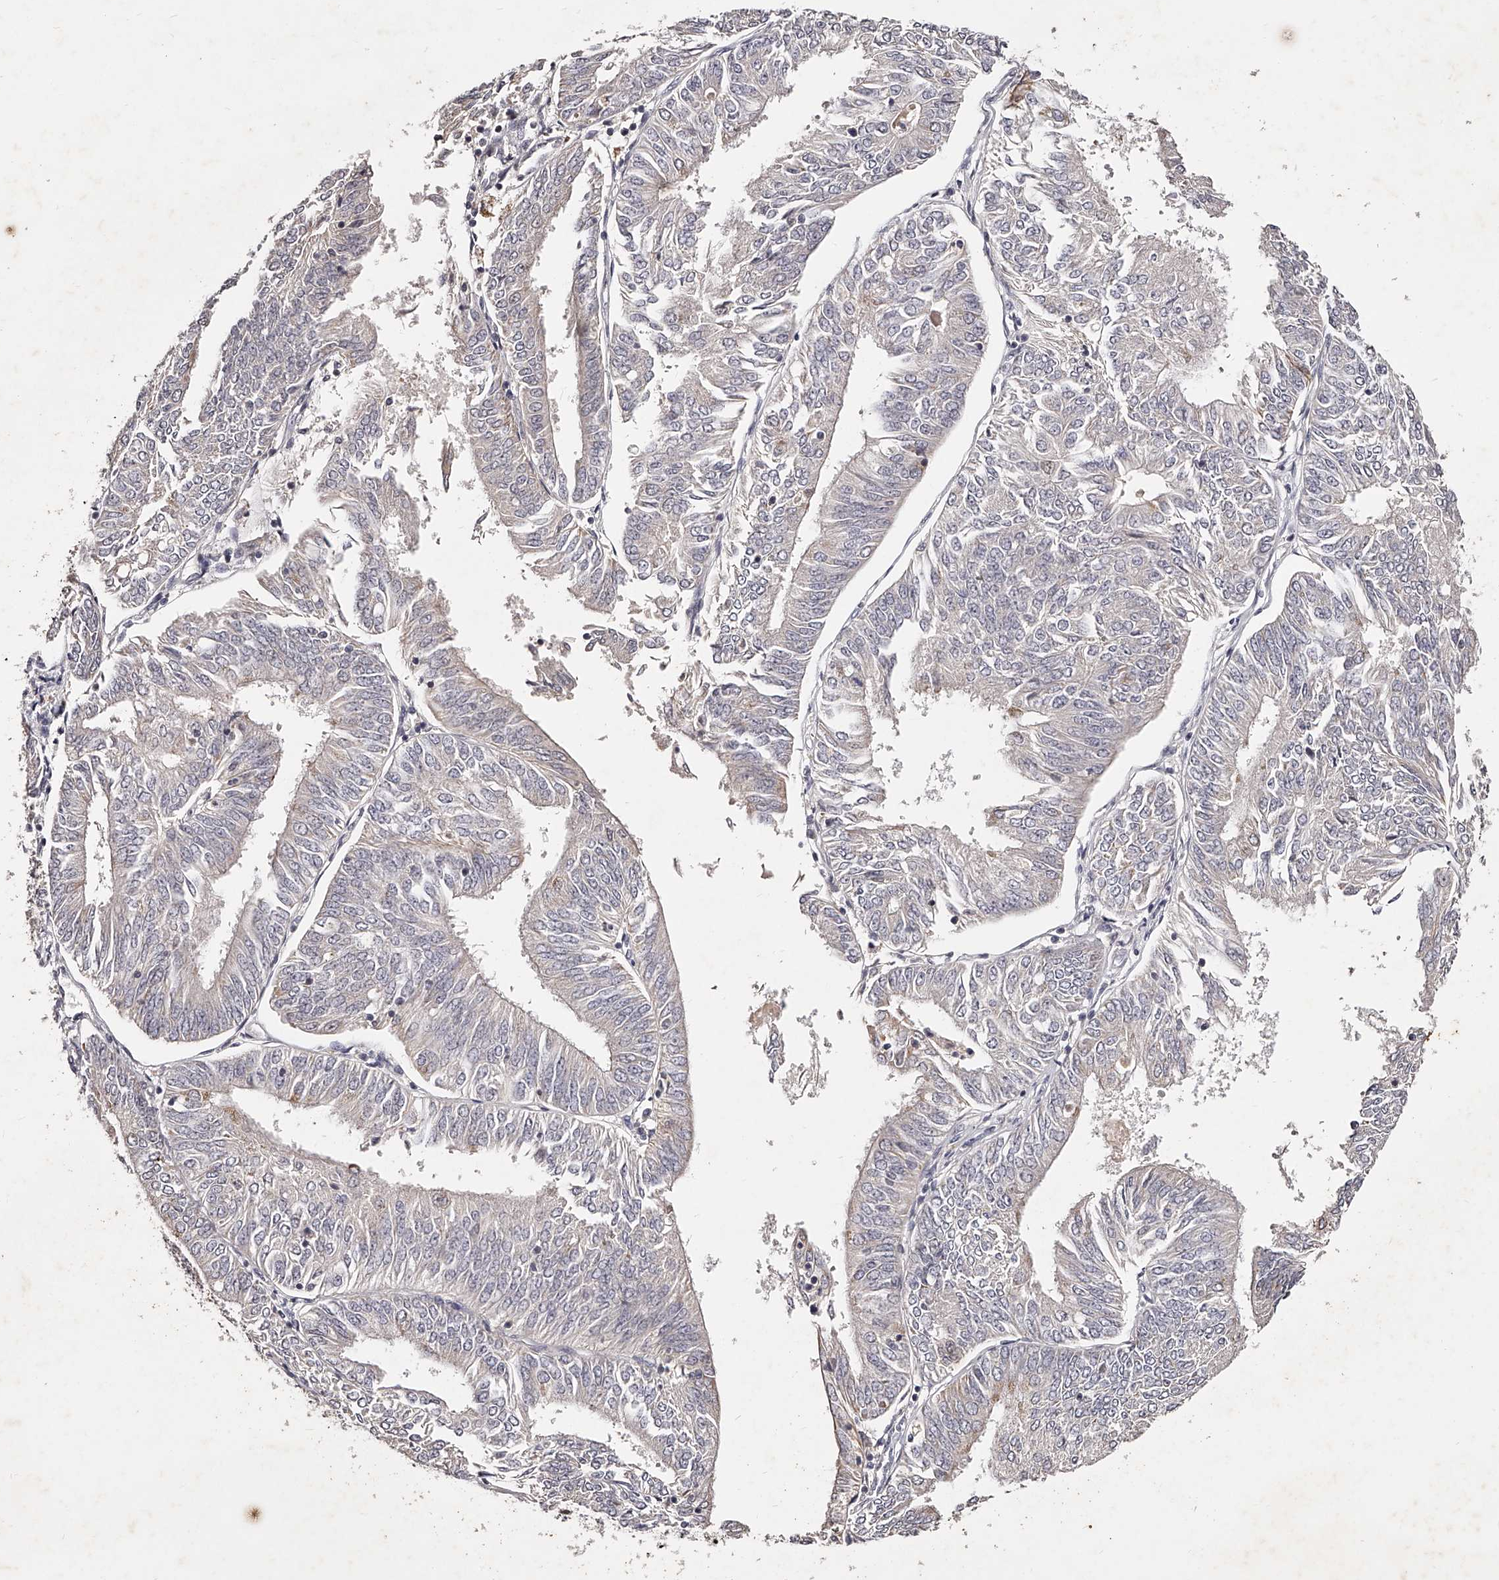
{"staining": {"intensity": "negative", "quantity": "none", "location": "none"}, "tissue": "endometrial cancer", "cell_type": "Tumor cells", "image_type": "cancer", "snomed": [{"axis": "morphology", "description": "Adenocarcinoma, NOS"}, {"axis": "topography", "description": "Endometrium"}], "caption": "IHC image of neoplastic tissue: human adenocarcinoma (endometrial) stained with DAB (3,3'-diaminobenzidine) displays no significant protein expression in tumor cells.", "gene": "PHACTR1", "patient": {"sex": "female", "age": 58}}